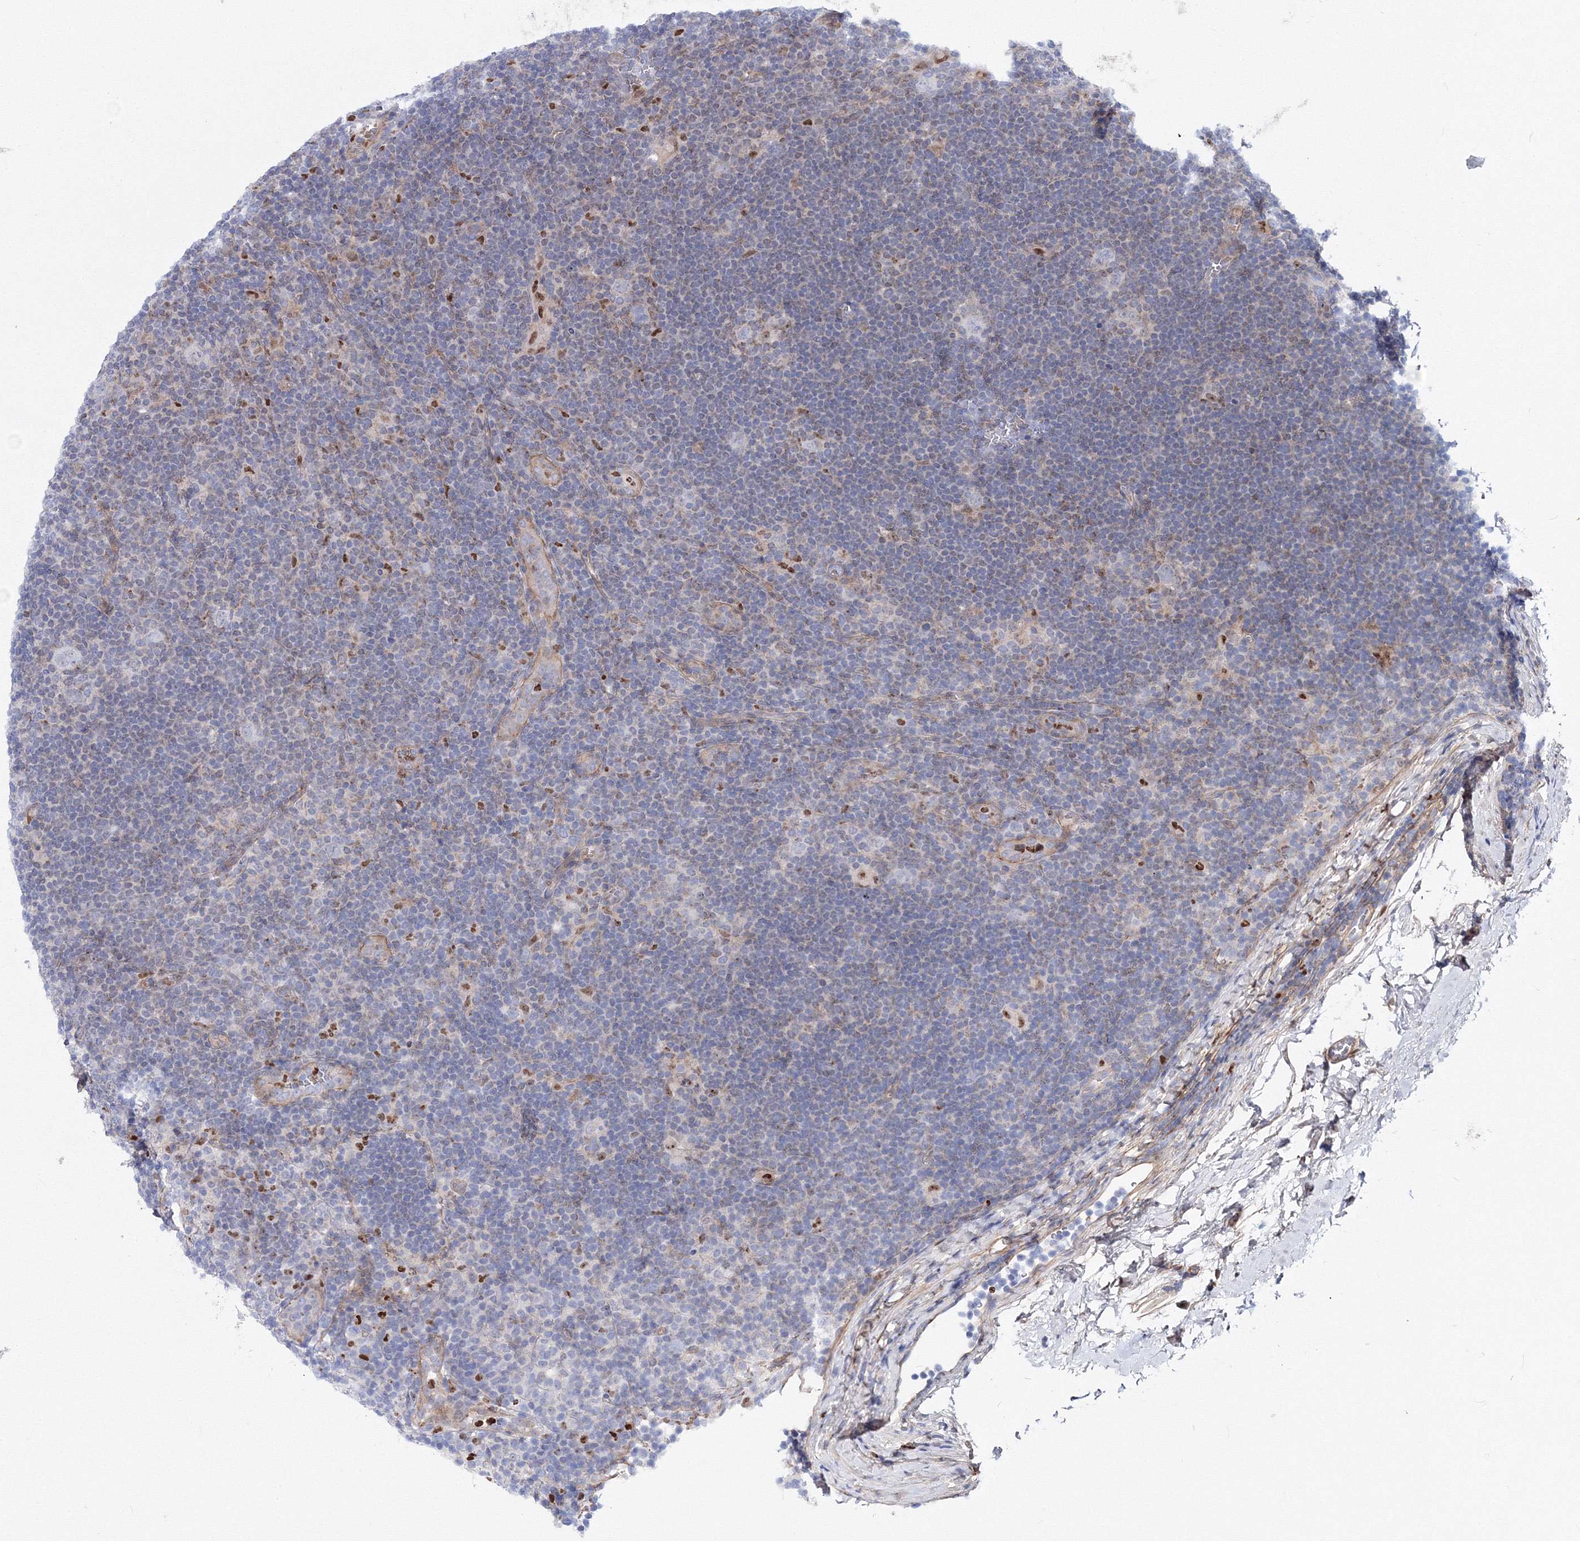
{"staining": {"intensity": "negative", "quantity": "none", "location": "none"}, "tissue": "lymphoma", "cell_type": "Tumor cells", "image_type": "cancer", "snomed": [{"axis": "morphology", "description": "Hodgkin's disease, NOS"}, {"axis": "topography", "description": "Lymph node"}], "caption": "Hodgkin's disease stained for a protein using IHC shows no staining tumor cells.", "gene": "C11orf52", "patient": {"sex": "female", "age": 57}}